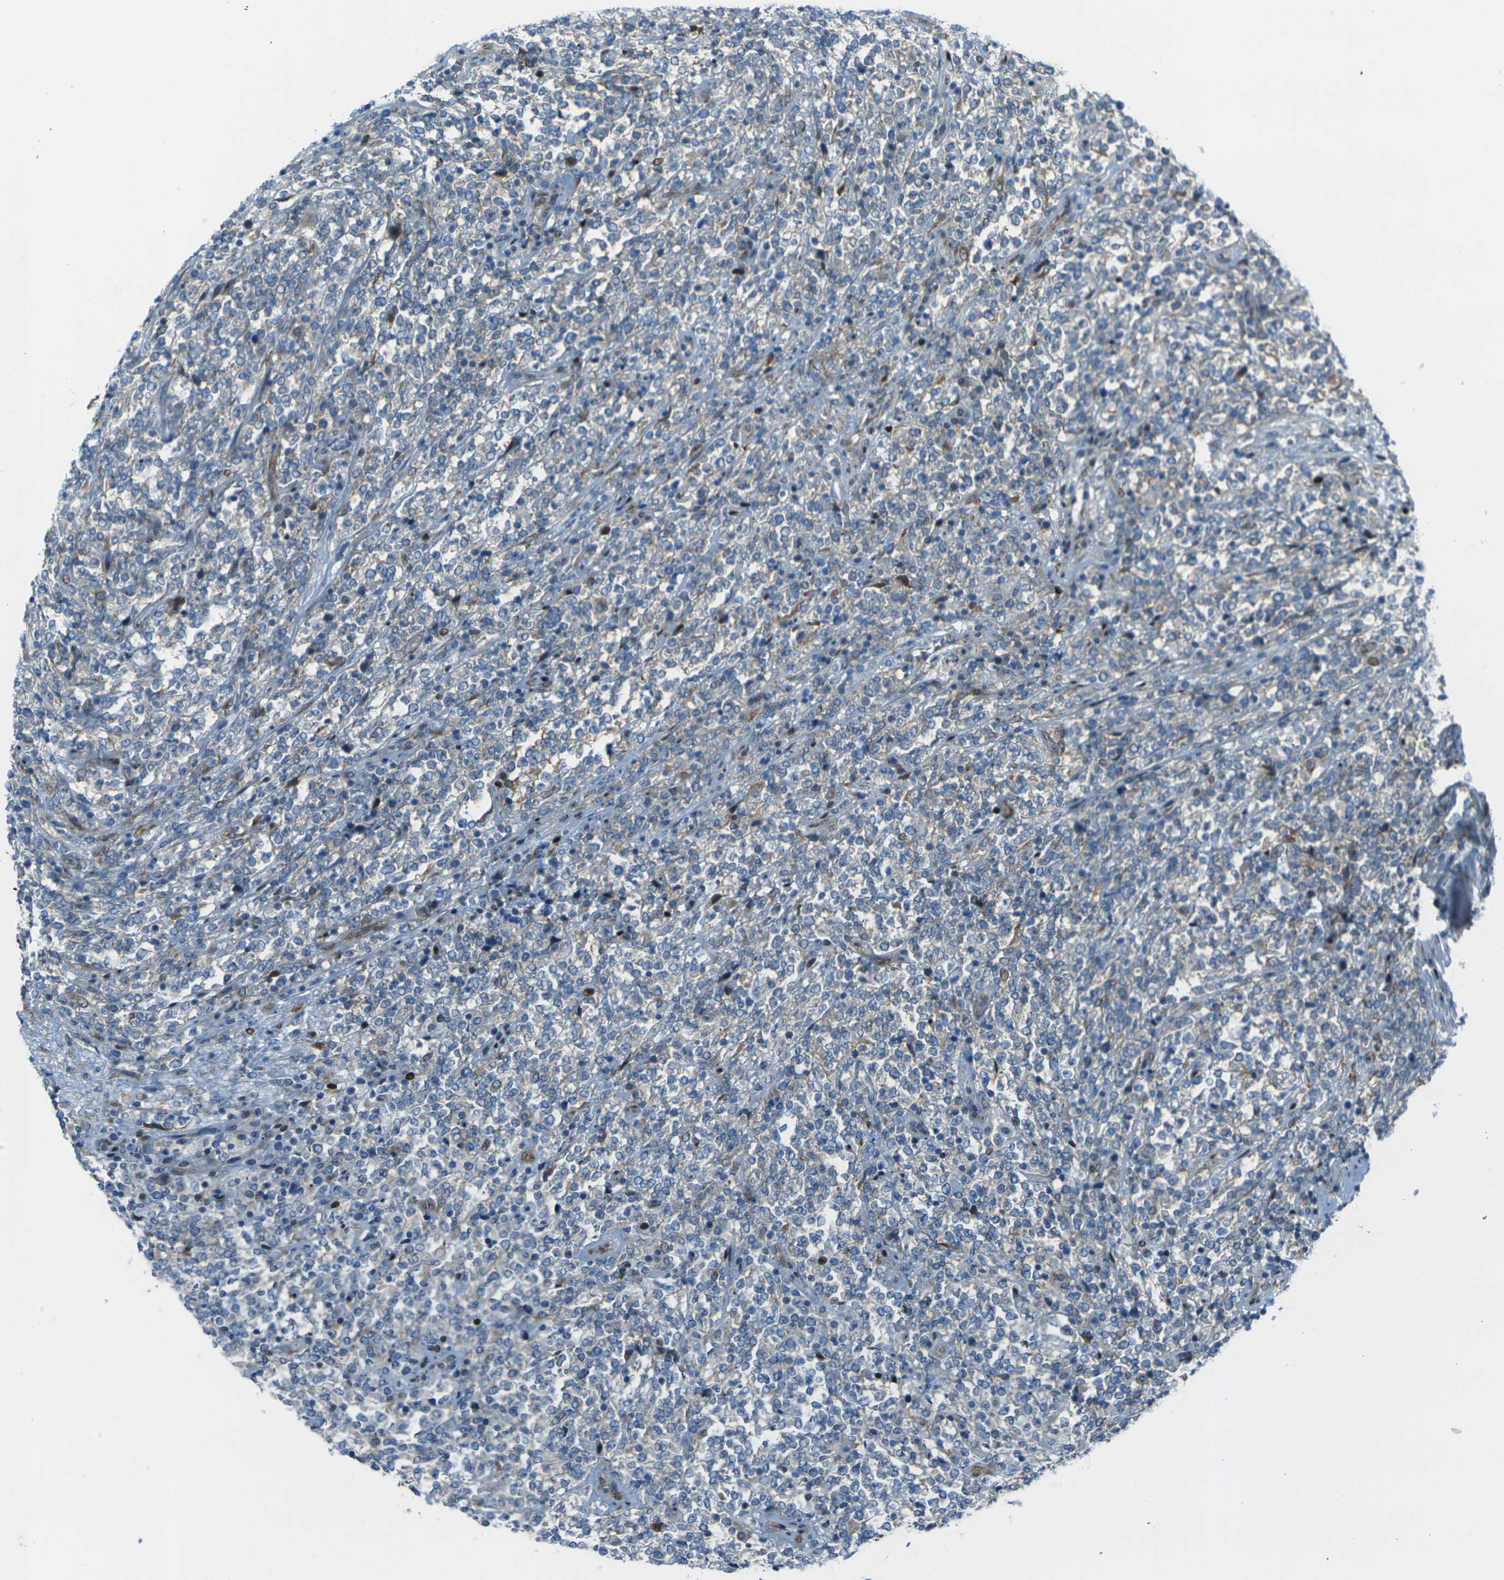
{"staining": {"intensity": "weak", "quantity": "<25%", "location": "cytoplasmic/membranous"}, "tissue": "lymphoma", "cell_type": "Tumor cells", "image_type": "cancer", "snomed": [{"axis": "morphology", "description": "Malignant lymphoma, non-Hodgkin's type, High grade"}, {"axis": "topography", "description": "Soft tissue"}], "caption": "A photomicrograph of lymphoma stained for a protein displays no brown staining in tumor cells.", "gene": "CELSR2", "patient": {"sex": "male", "age": 18}}